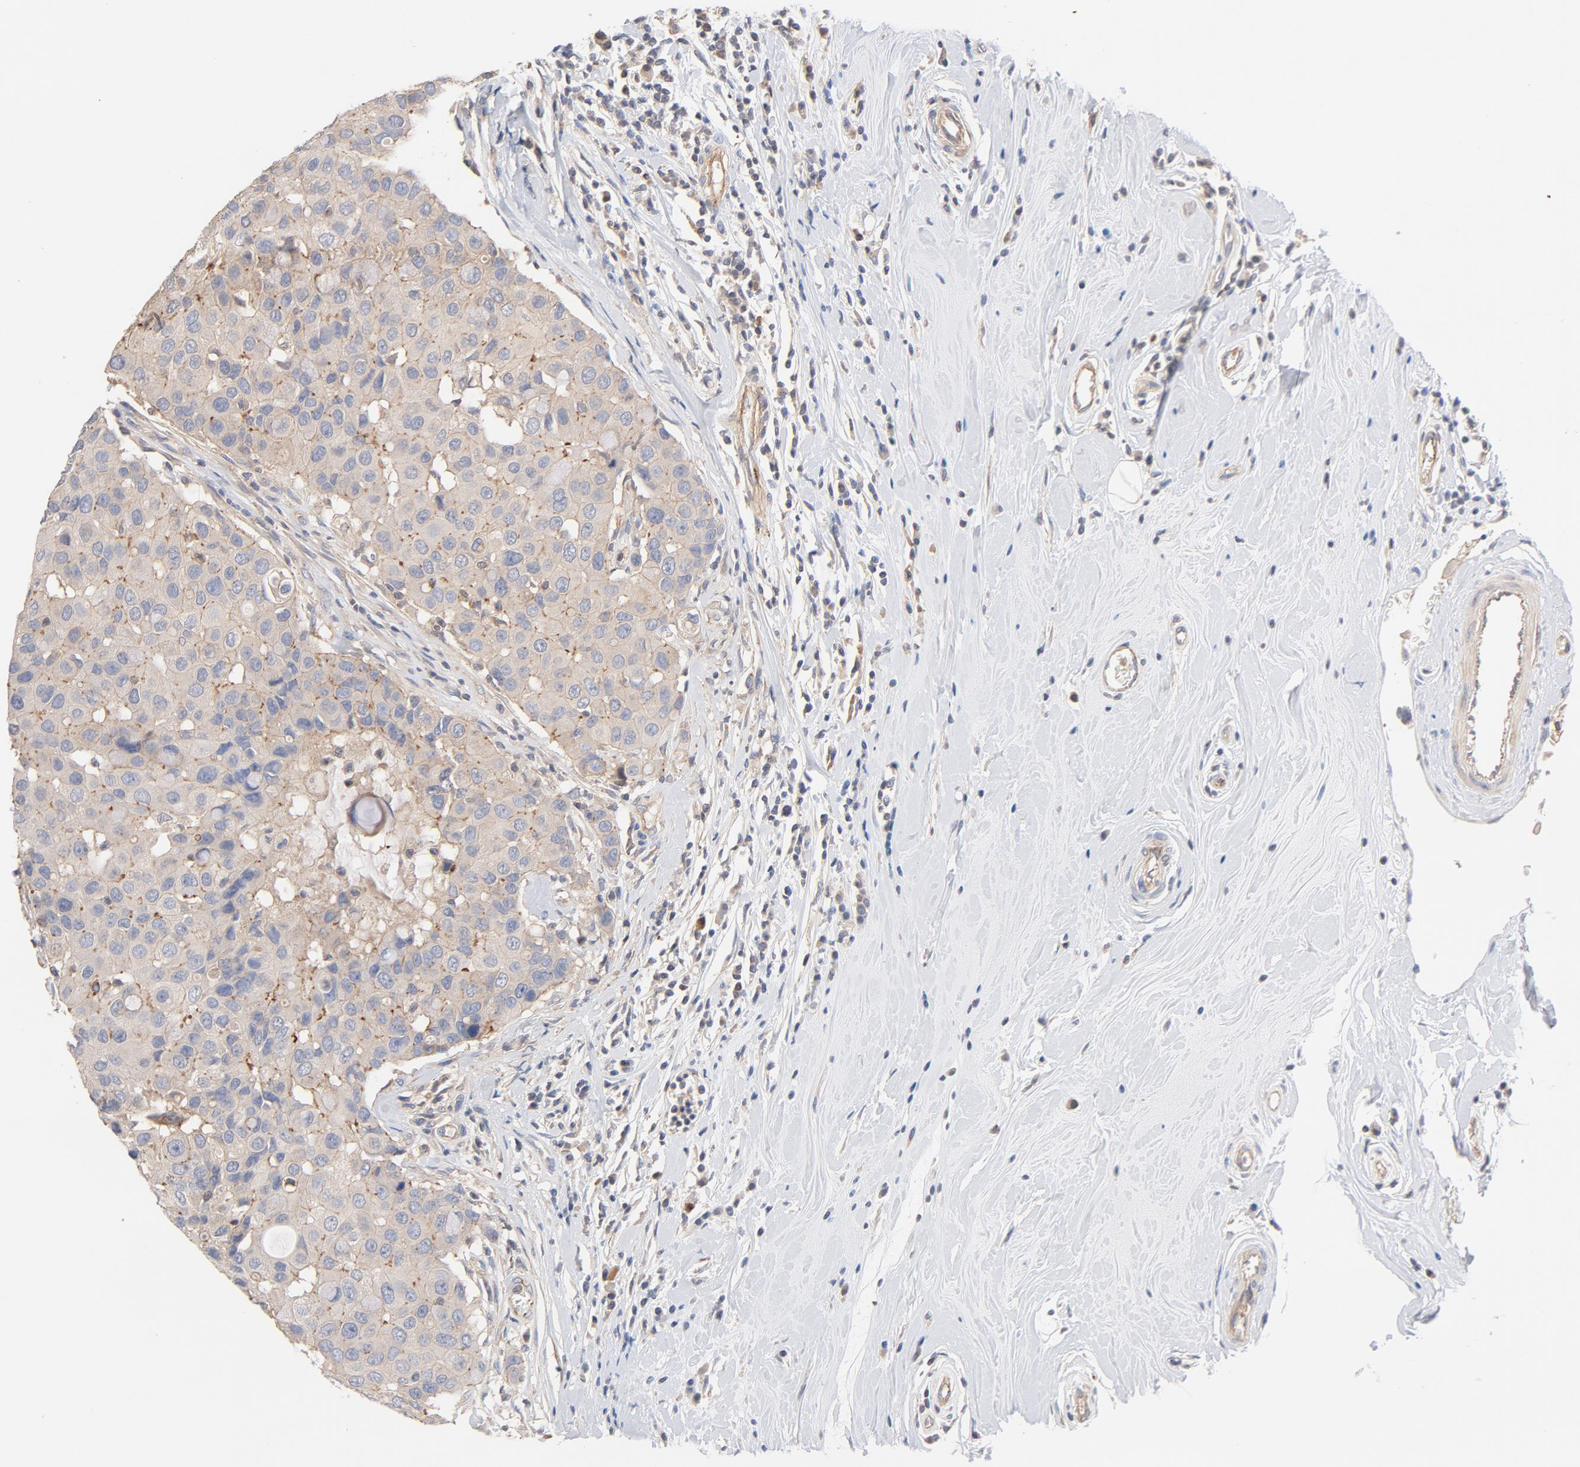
{"staining": {"intensity": "weak", "quantity": "25%-75%", "location": "cytoplasmic/membranous"}, "tissue": "breast cancer", "cell_type": "Tumor cells", "image_type": "cancer", "snomed": [{"axis": "morphology", "description": "Duct carcinoma"}, {"axis": "topography", "description": "Breast"}], "caption": "Approximately 25%-75% of tumor cells in human infiltrating ductal carcinoma (breast) show weak cytoplasmic/membranous protein positivity as visualized by brown immunohistochemical staining.", "gene": "STRN3", "patient": {"sex": "female", "age": 27}}